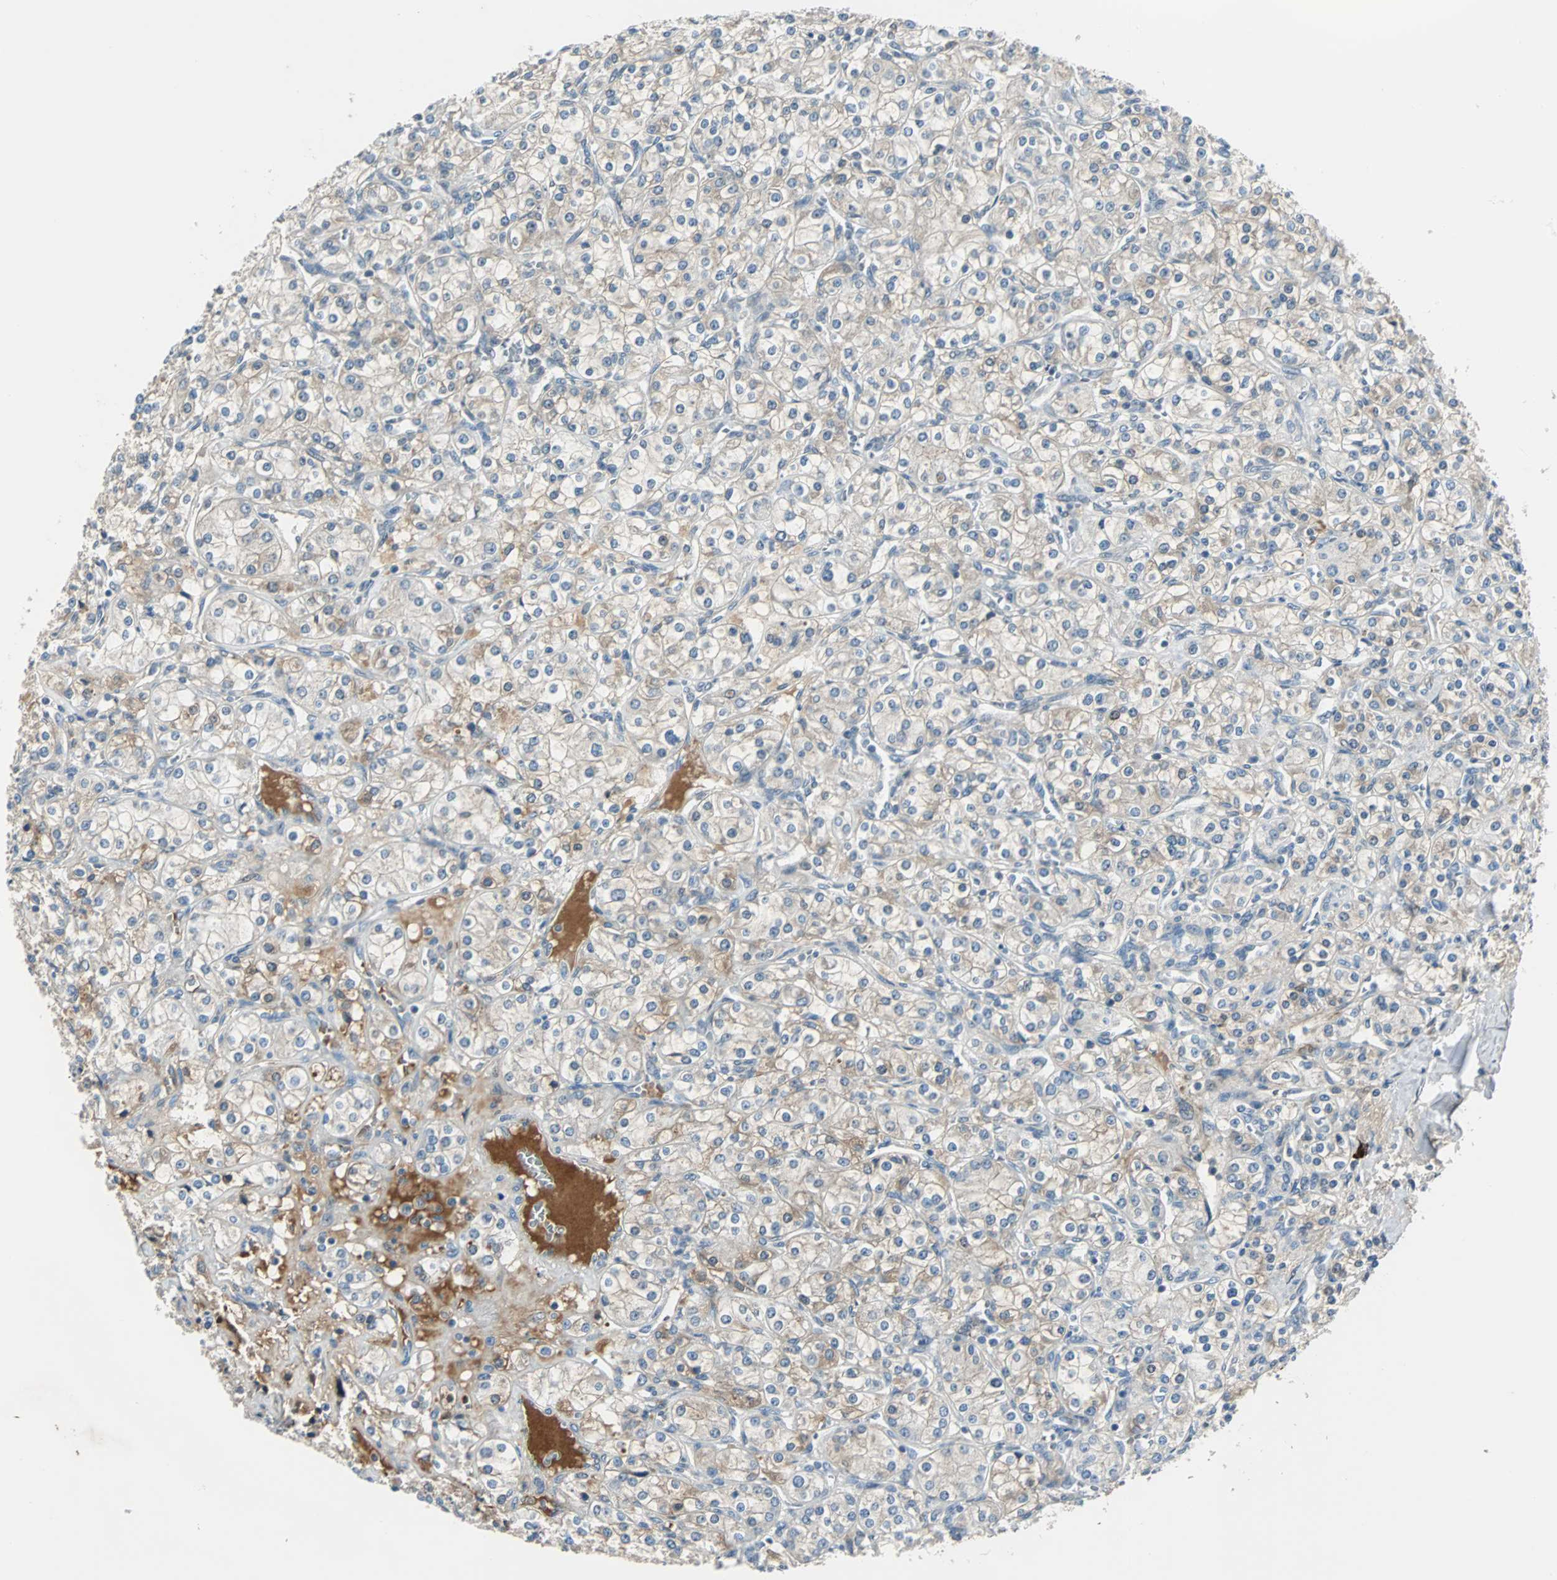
{"staining": {"intensity": "weak", "quantity": "25%-75%", "location": "cytoplasmic/membranous"}, "tissue": "renal cancer", "cell_type": "Tumor cells", "image_type": "cancer", "snomed": [{"axis": "morphology", "description": "Adenocarcinoma, NOS"}, {"axis": "topography", "description": "Kidney"}], "caption": "This is a histology image of immunohistochemistry staining of adenocarcinoma (renal), which shows weak staining in the cytoplasmic/membranous of tumor cells.", "gene": "FHL2", "patient": {"sex": "male", "age": 77}}